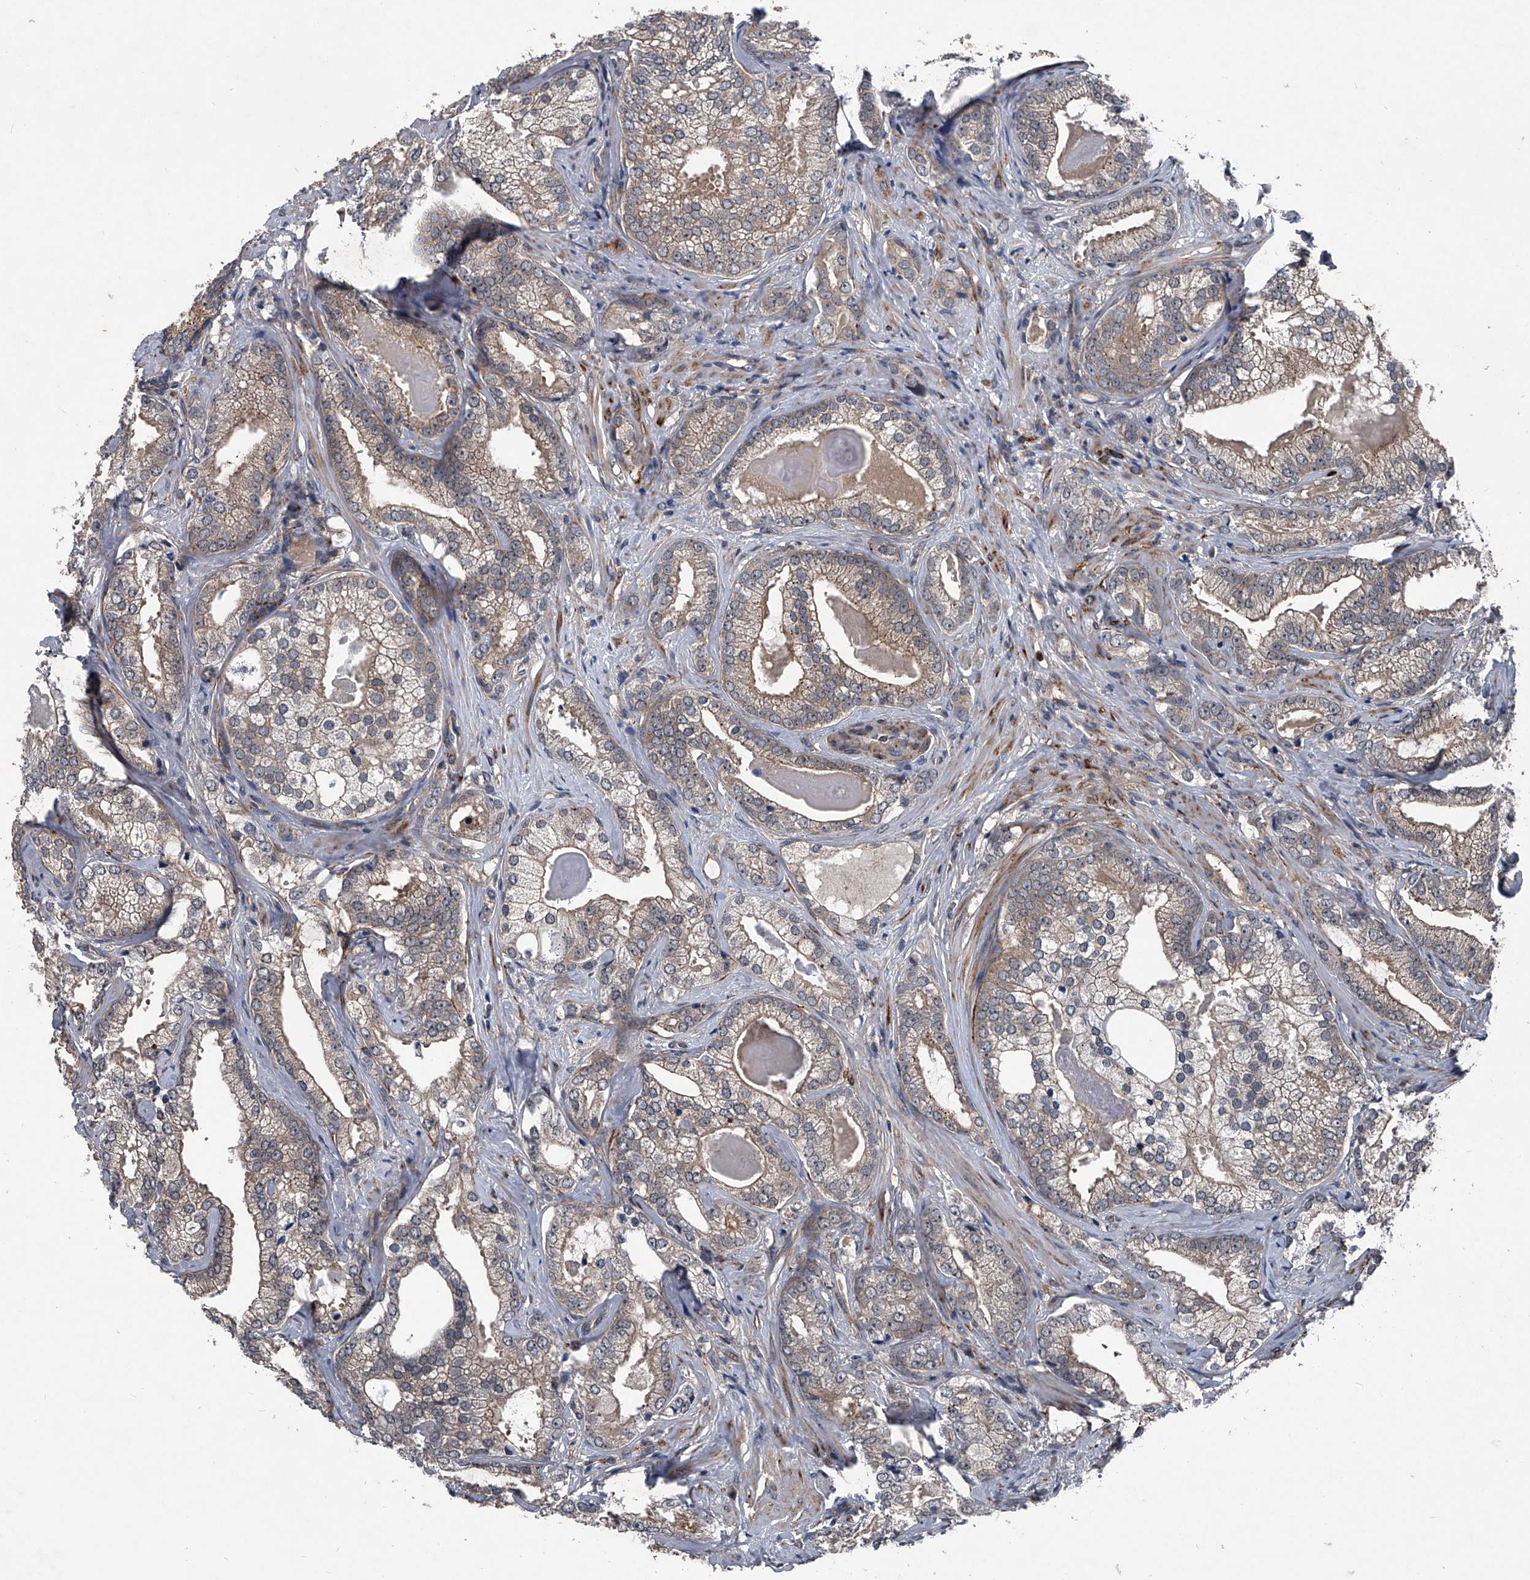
{"staining": {"intensity": "moderate", "quantity": ">75%", "location": "cytoplasmic/membranous"}, "tissue": "prostate cancer", "cell_type": "Tumor cells", "image_type": "cancer", "snomed": [{"axis": "morphology", "description": "Normal morphology"}, {"axis": "morphology", "description": "Adenocarcinoma, Low grade"}, {"axis": "topography", "description": "Prostate"}], "caption": "Tumor cells display medium levels of moderate cytoplasmic/membranous expression in approximately >75% of cells in prostate adenocarcinoma (low-grade). Nuclei are stained in blue.", "gene": "MAPKAP1", "patient": {"sex": "male", "age": 72}}